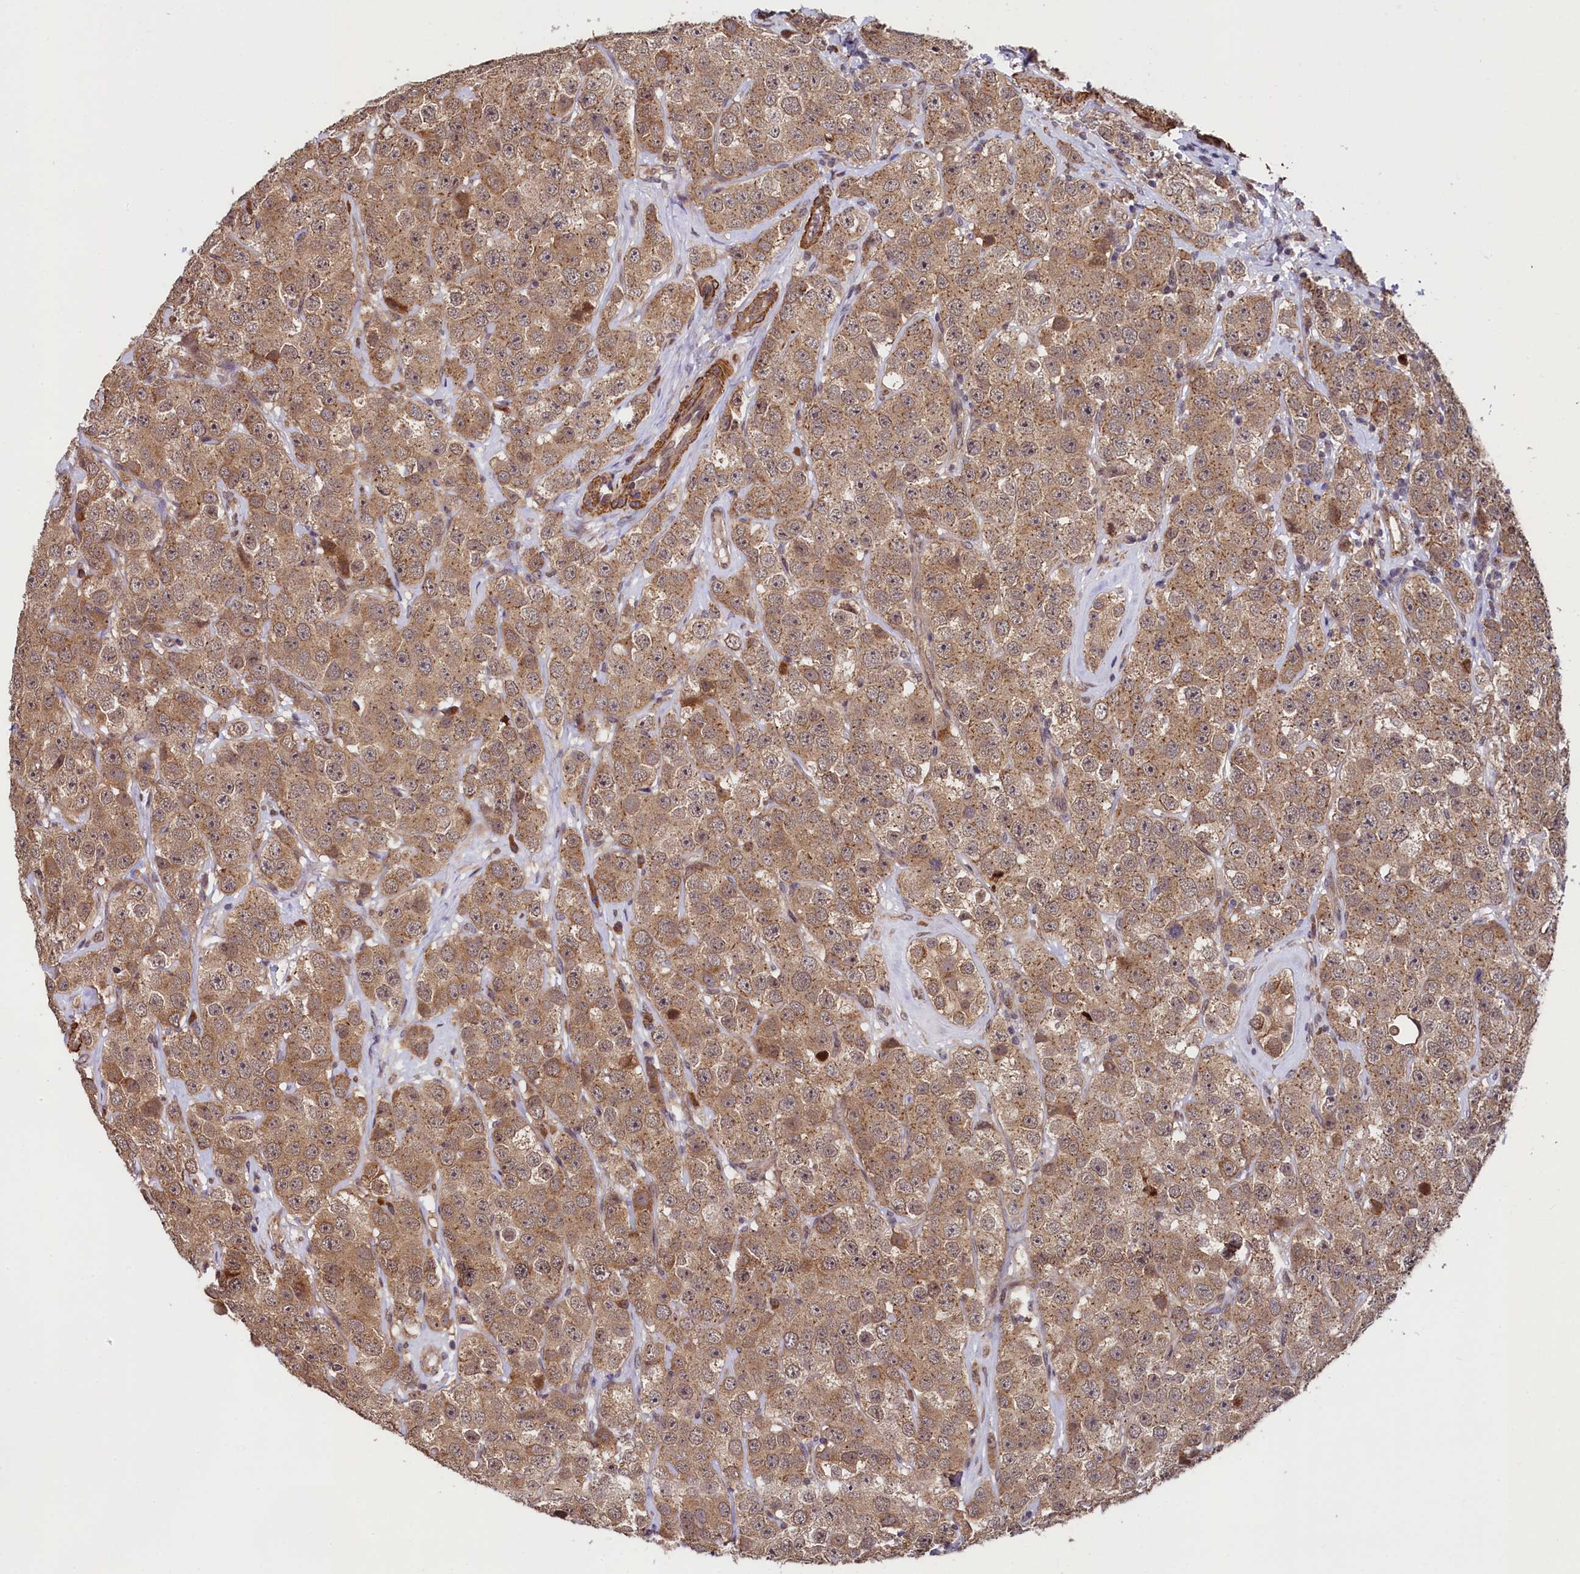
{"staining": {"intensity": "moderate", "quantity": ">75%", "location": "cytoplasmic/membranous"}, "tissue": "testis cancer", "cell_type": "Tumor cells", "image_type": "cancer", "snomed": [{"axis": "morphology", "description": "Seminoma, NOS"}, {"axis": "topography", "description": "Testis"}], "caption": "DAB (3,3'-diaminobenzidine) immunohistochemical staining of testis cancer demonstrates moderate cytoplasmic/membranous protein staining in about >75% of tumor cells.", "gene": "LEO1", "patient": {"sex": "male", "age": 28}}